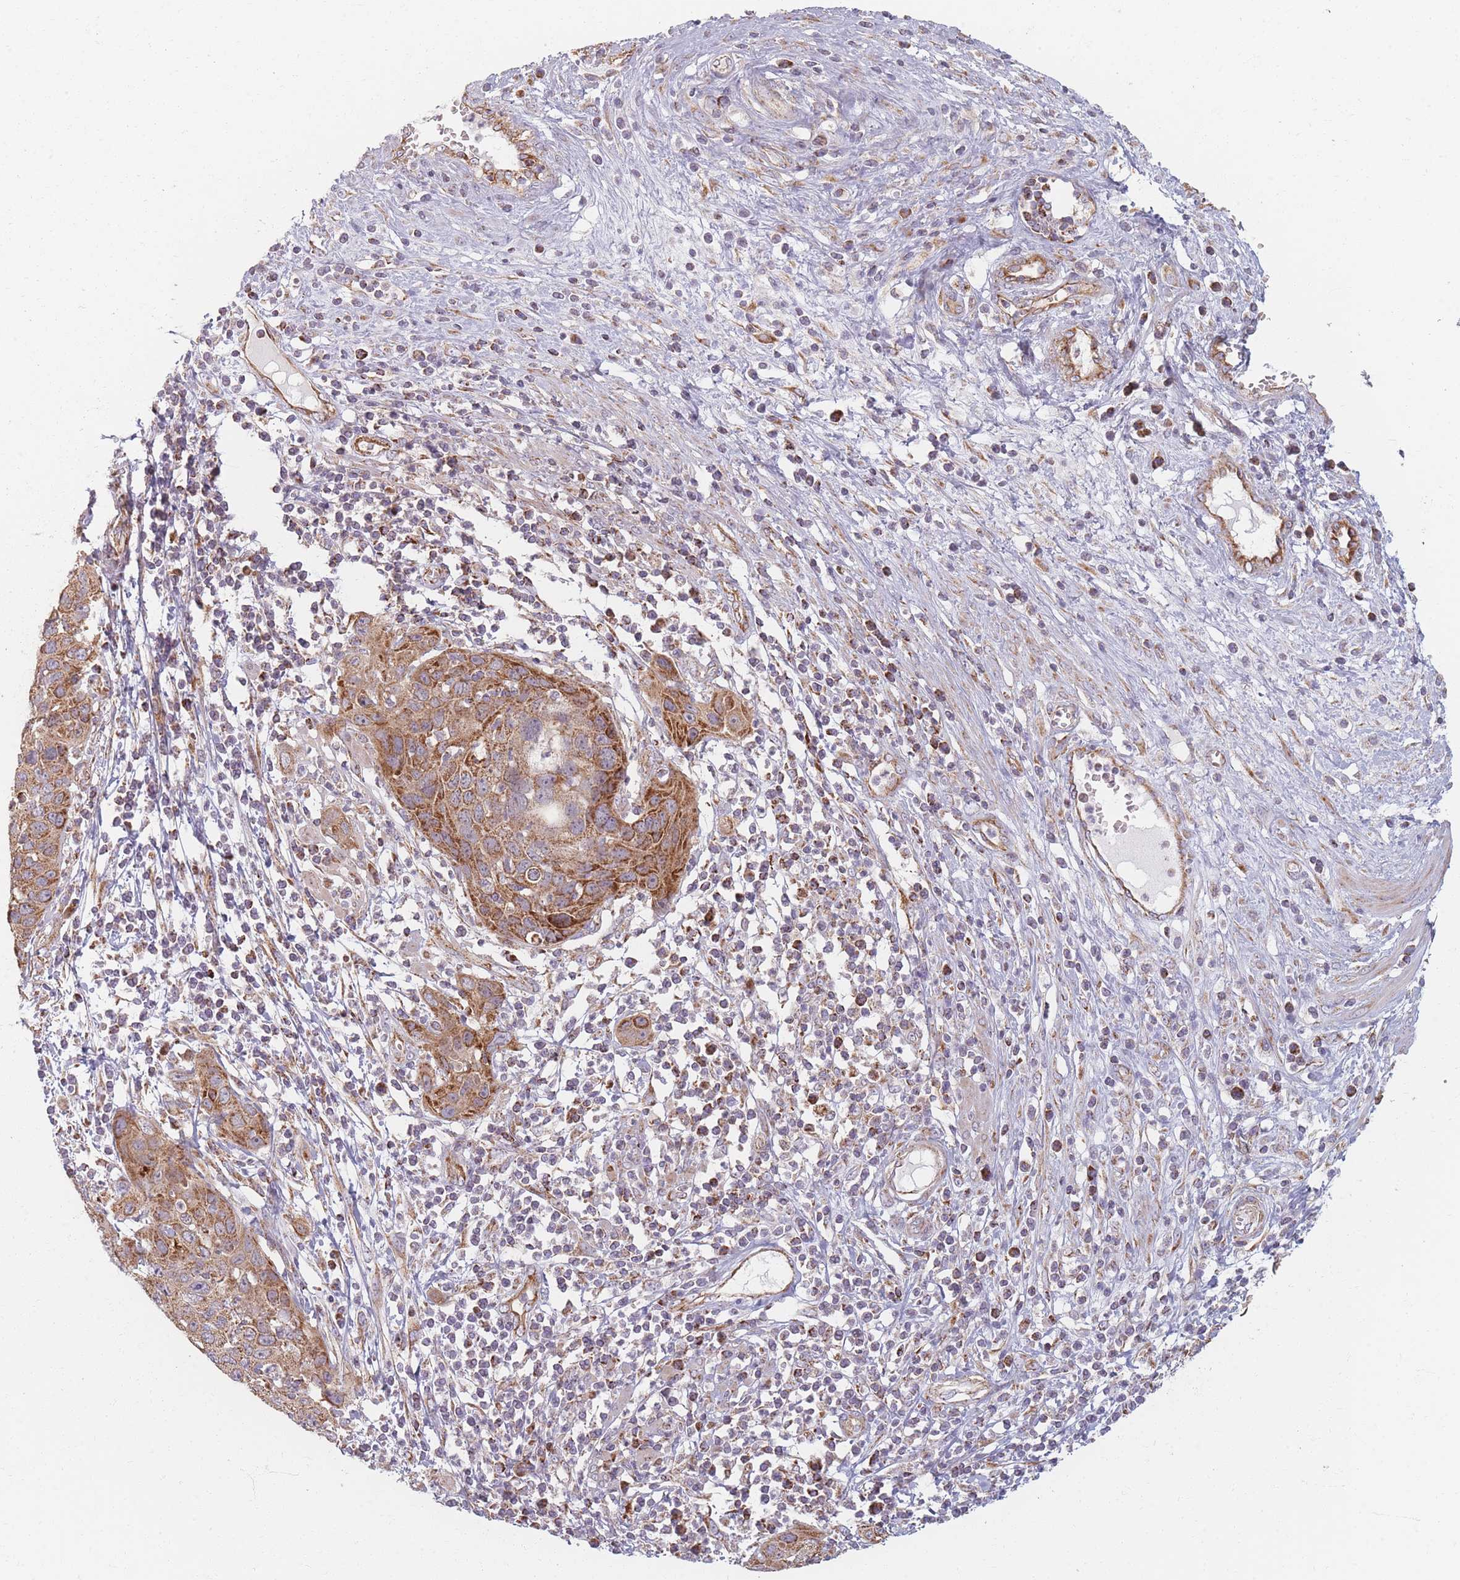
{"staining": {"intensity": "moderate", "quantity": ">75%", "location": "cytoplasmic/membranous"}, "tissue": "cervical cancer", "cell_type": "Tumor cells", "image_type": "cancer", "snomed": [{"axis": "morphology", "description": "Squamous cell carcinoma, NOS"}, {"axis": "topography", "description": "Cervix"}], "caption": "Protein staining of cervical squamous cell carcinoma tissue reveals moderate cytoplasmic/membranous staining in about >75% of tumor cells.", "gene": "ESRP2", "patient": {"sex": "female", "age": 36}}